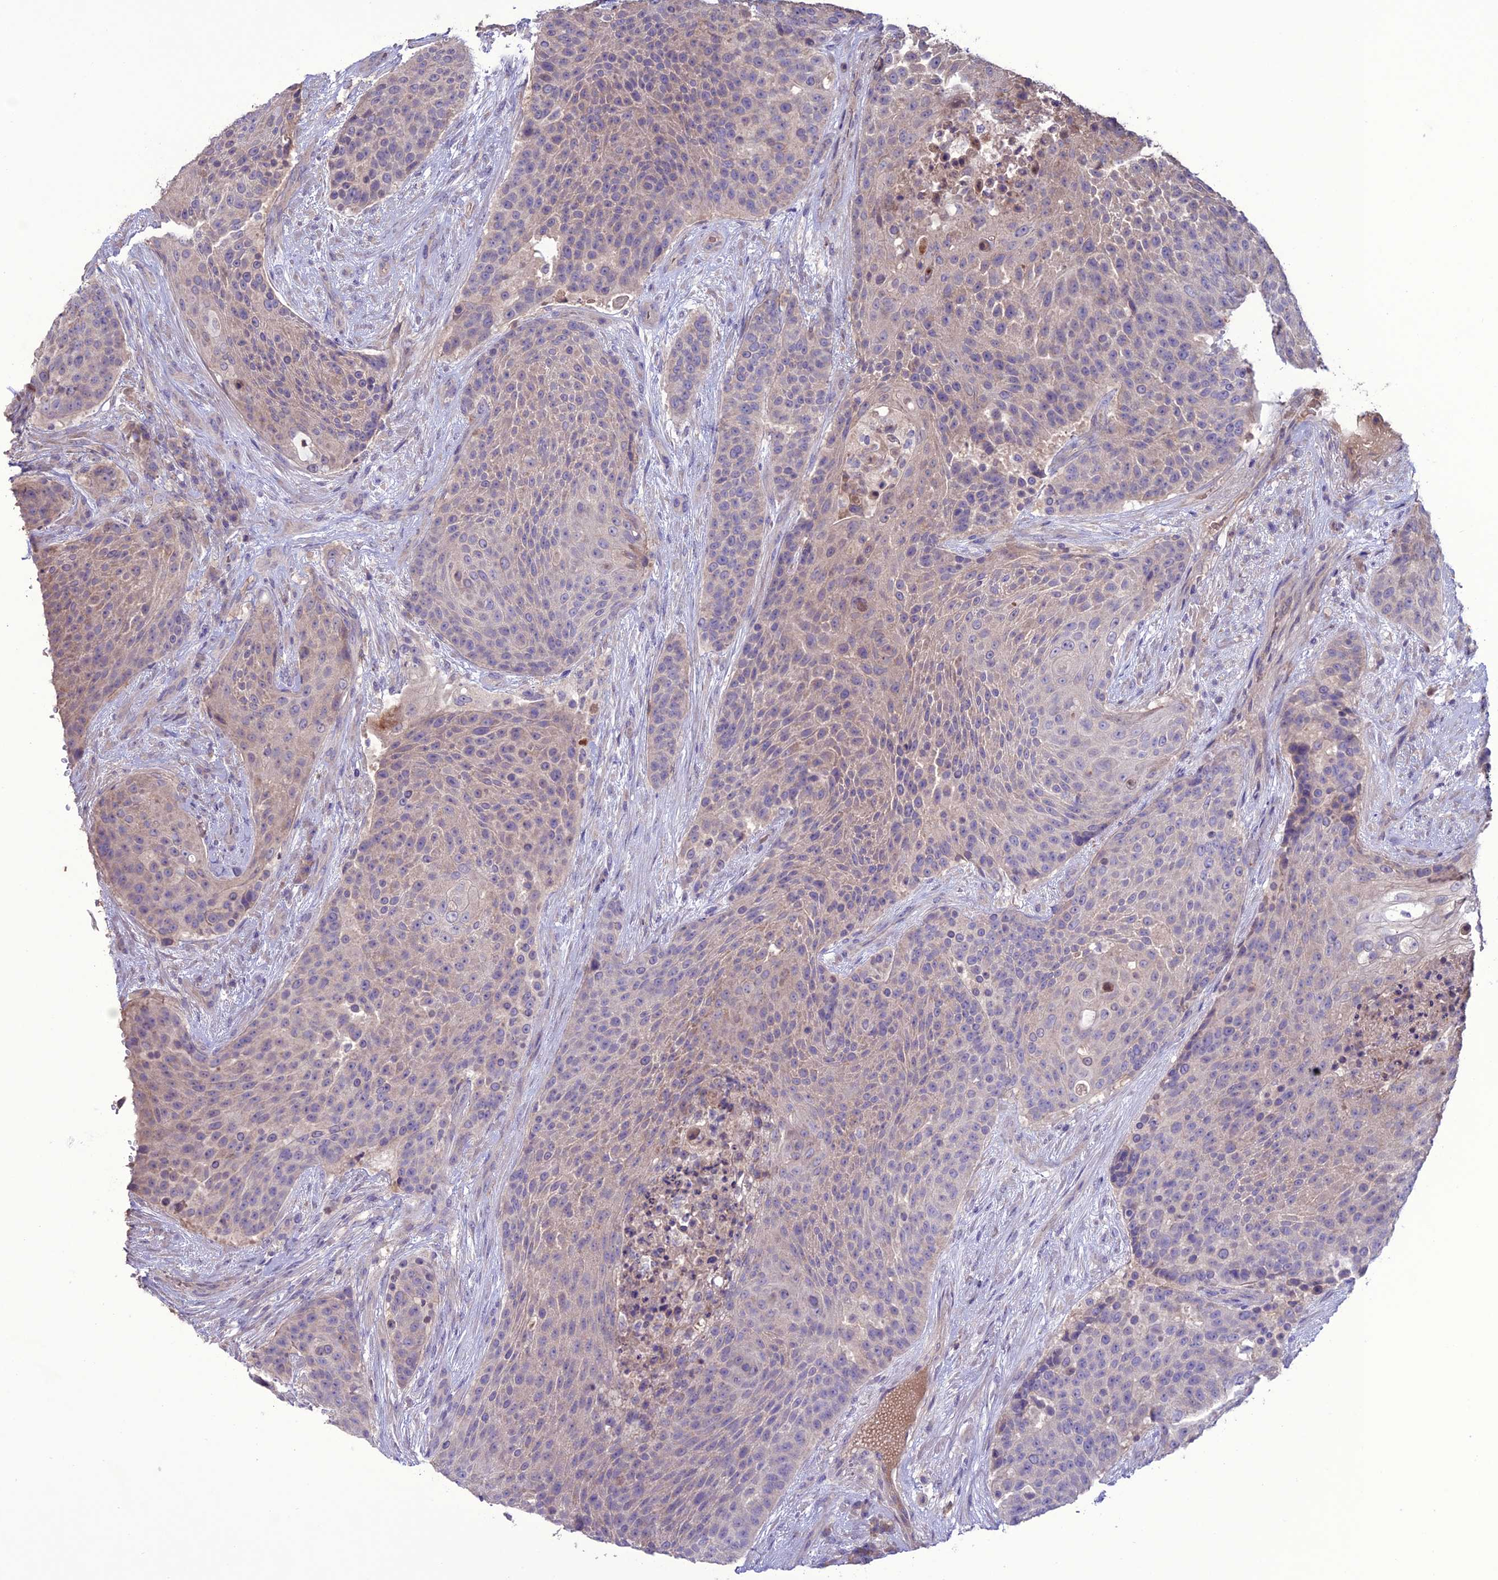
{"staining": {"intensity": "weak", "quantity": "<25%", "location": "cytoplasmic/membranous"}, "tissue": "urothelial cancer", "cell_type": "Tumor cells", "image_type": "cancer", "snomed": [{"axis": "morphology", "description": "Urothelial carcinoma, High grade"}, {"axis": "topography", "description": "Urinary bladder"}], "caption": "Tumor cells are negative for protein expression in human urothelial carcinoma (high-grade).", "gene": "C2orf76", "patient": {"sex": "female", "age": 63}}